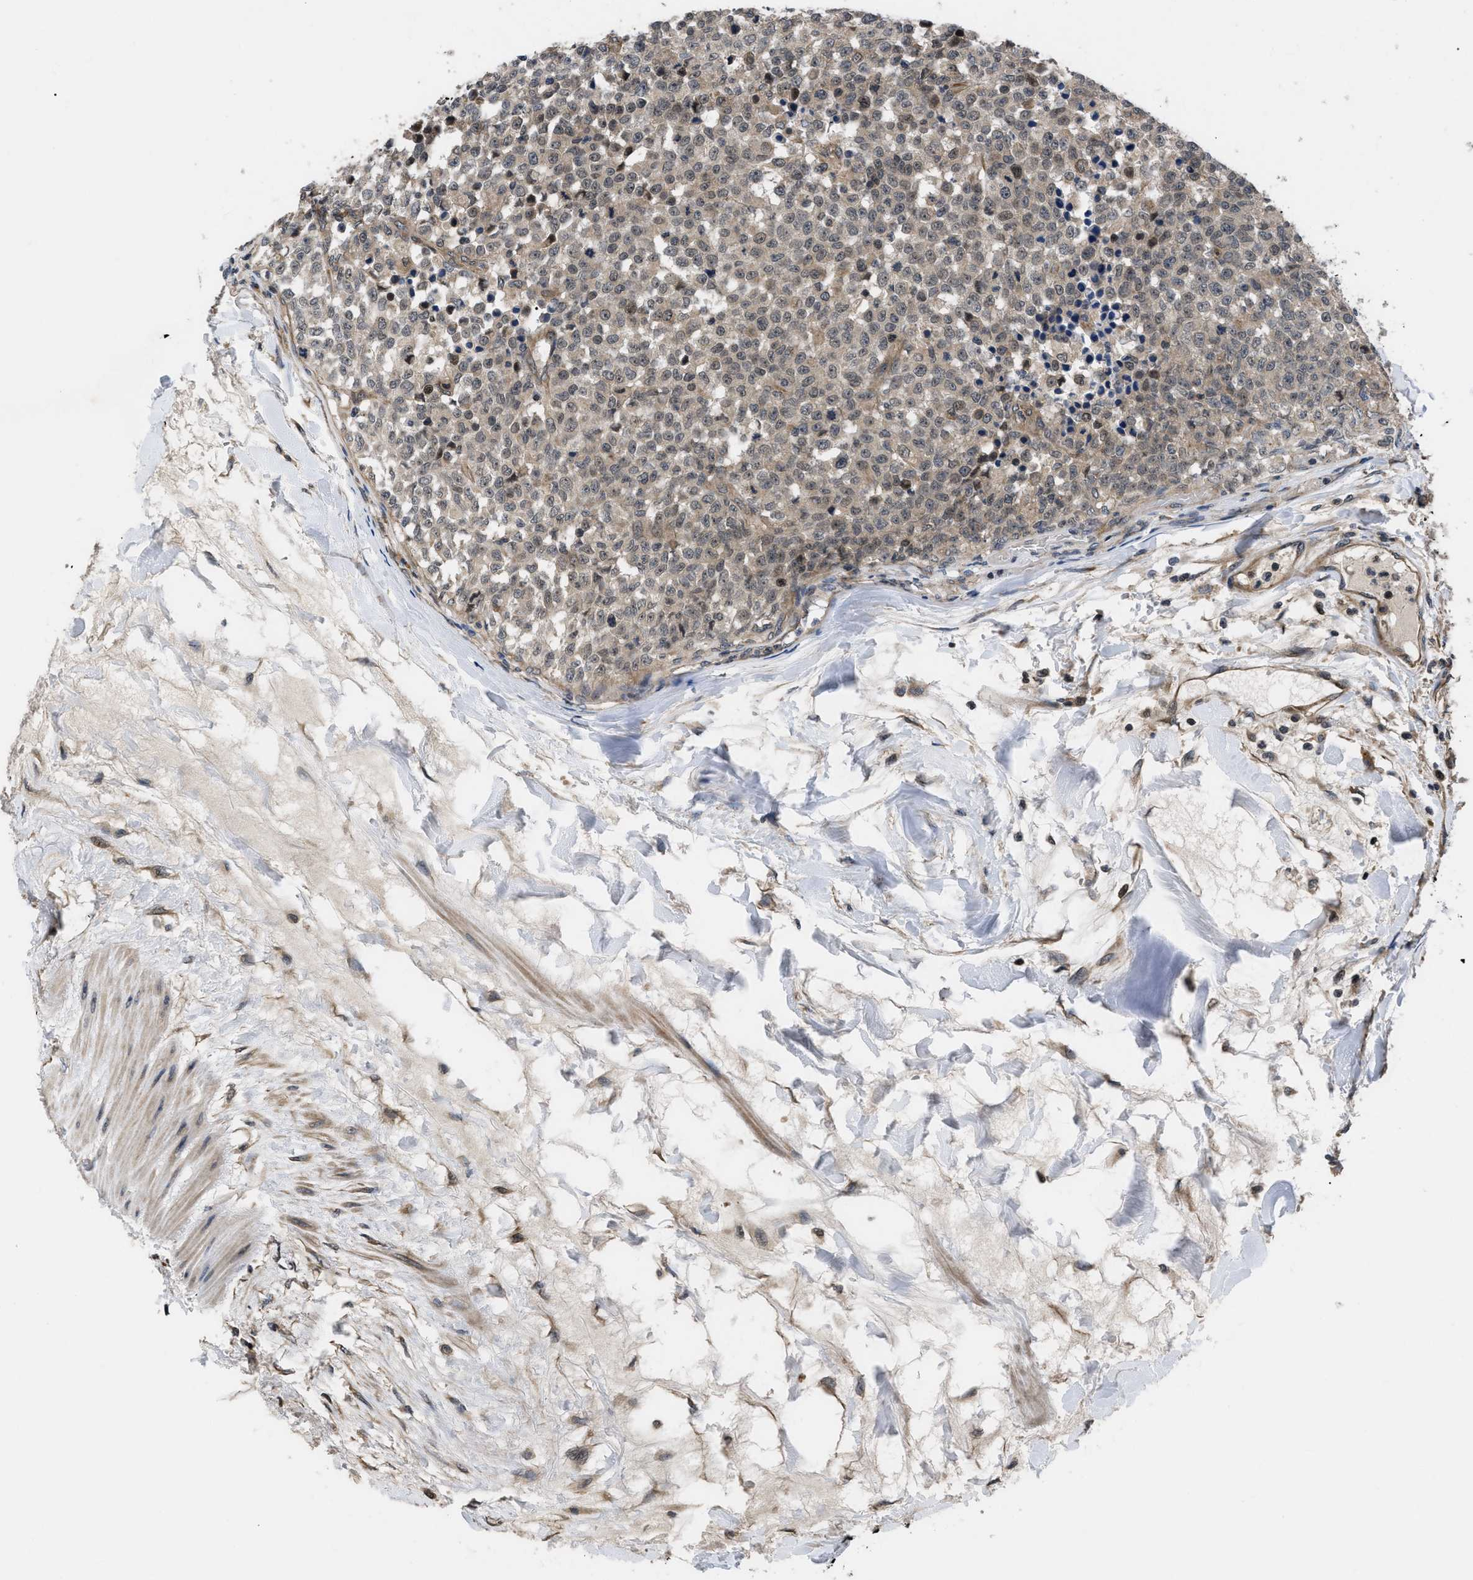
{"staining": {"intensity": "weak", "quantity": ">75%", "location": "cytoplasmic/membranous"}, "tissue": "testis cancer", "cell_type": "Tumor cells", "image_type": "cancer", "snomed": [{"axis": "morphology", "description": "Seminoma, NOS"}, {"axis": "topography", "description": "Testis"}], "caption": "IHC photomicrograph of seminoma (testis) stained for a protein (brown), which demonstrates low levels of weak cytoplasmic/membranous staining in approximately >75% of tumor cells.", "gene": "DNAJC14", "patient": {"sex": "male", "age": 59}}